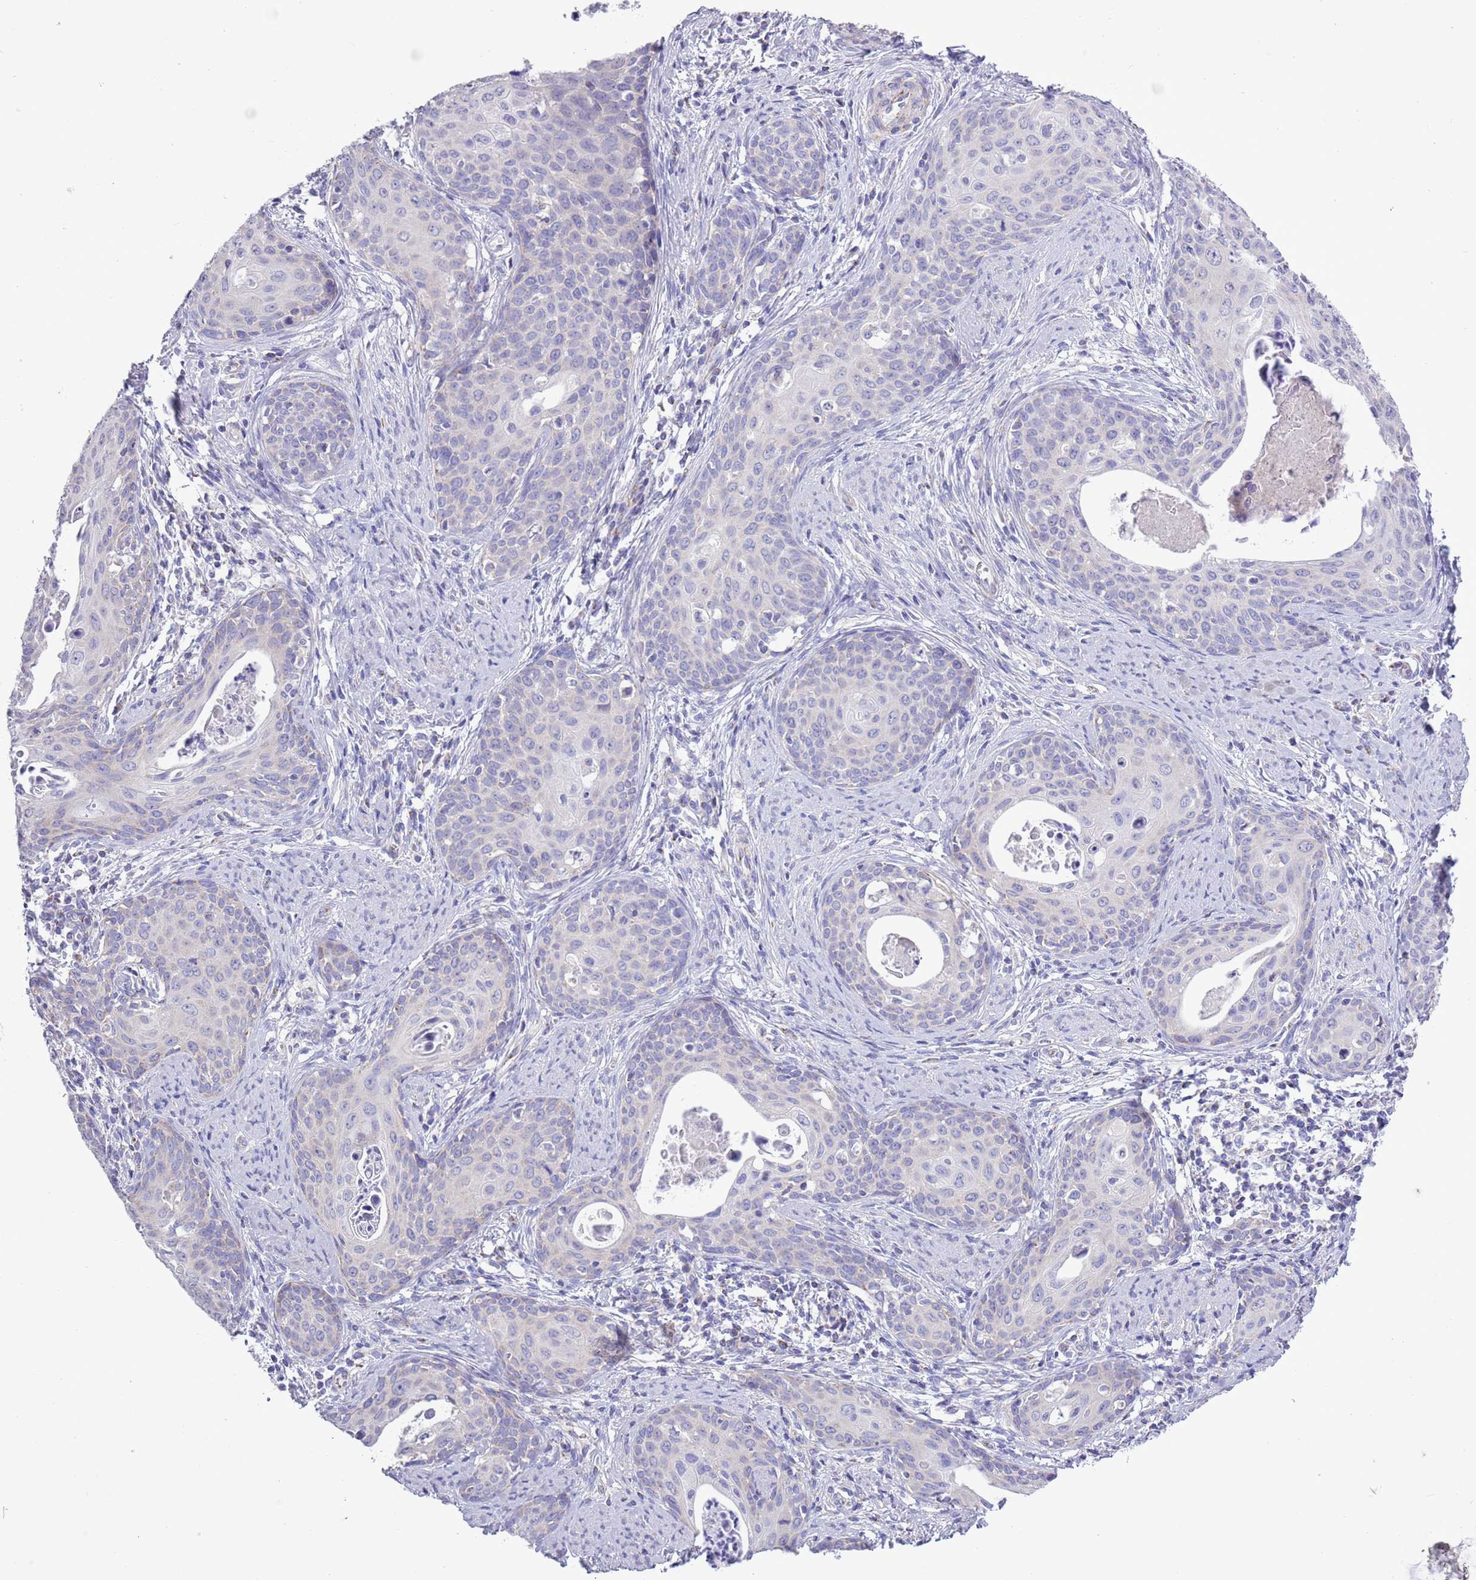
{"staining": {"intensity": "negative", "quantity": "none", "location": "none"}, "tissue": "cervical cancer", "cell_type": "Tumor cells", "image_type": "cancer", "snomed": [{"axis": "morphology", "description": "Squamous cell carcinoma, NOS"}, {"axis": "topography", "description": "Cervix"}], "caption": "Immunohistochemical staining of cervical squamous cell carcinoma demonstrates no significant expression in tumor cells.", "gene": "MOCOS", "patient": {"sex": "female", "age": 46}}